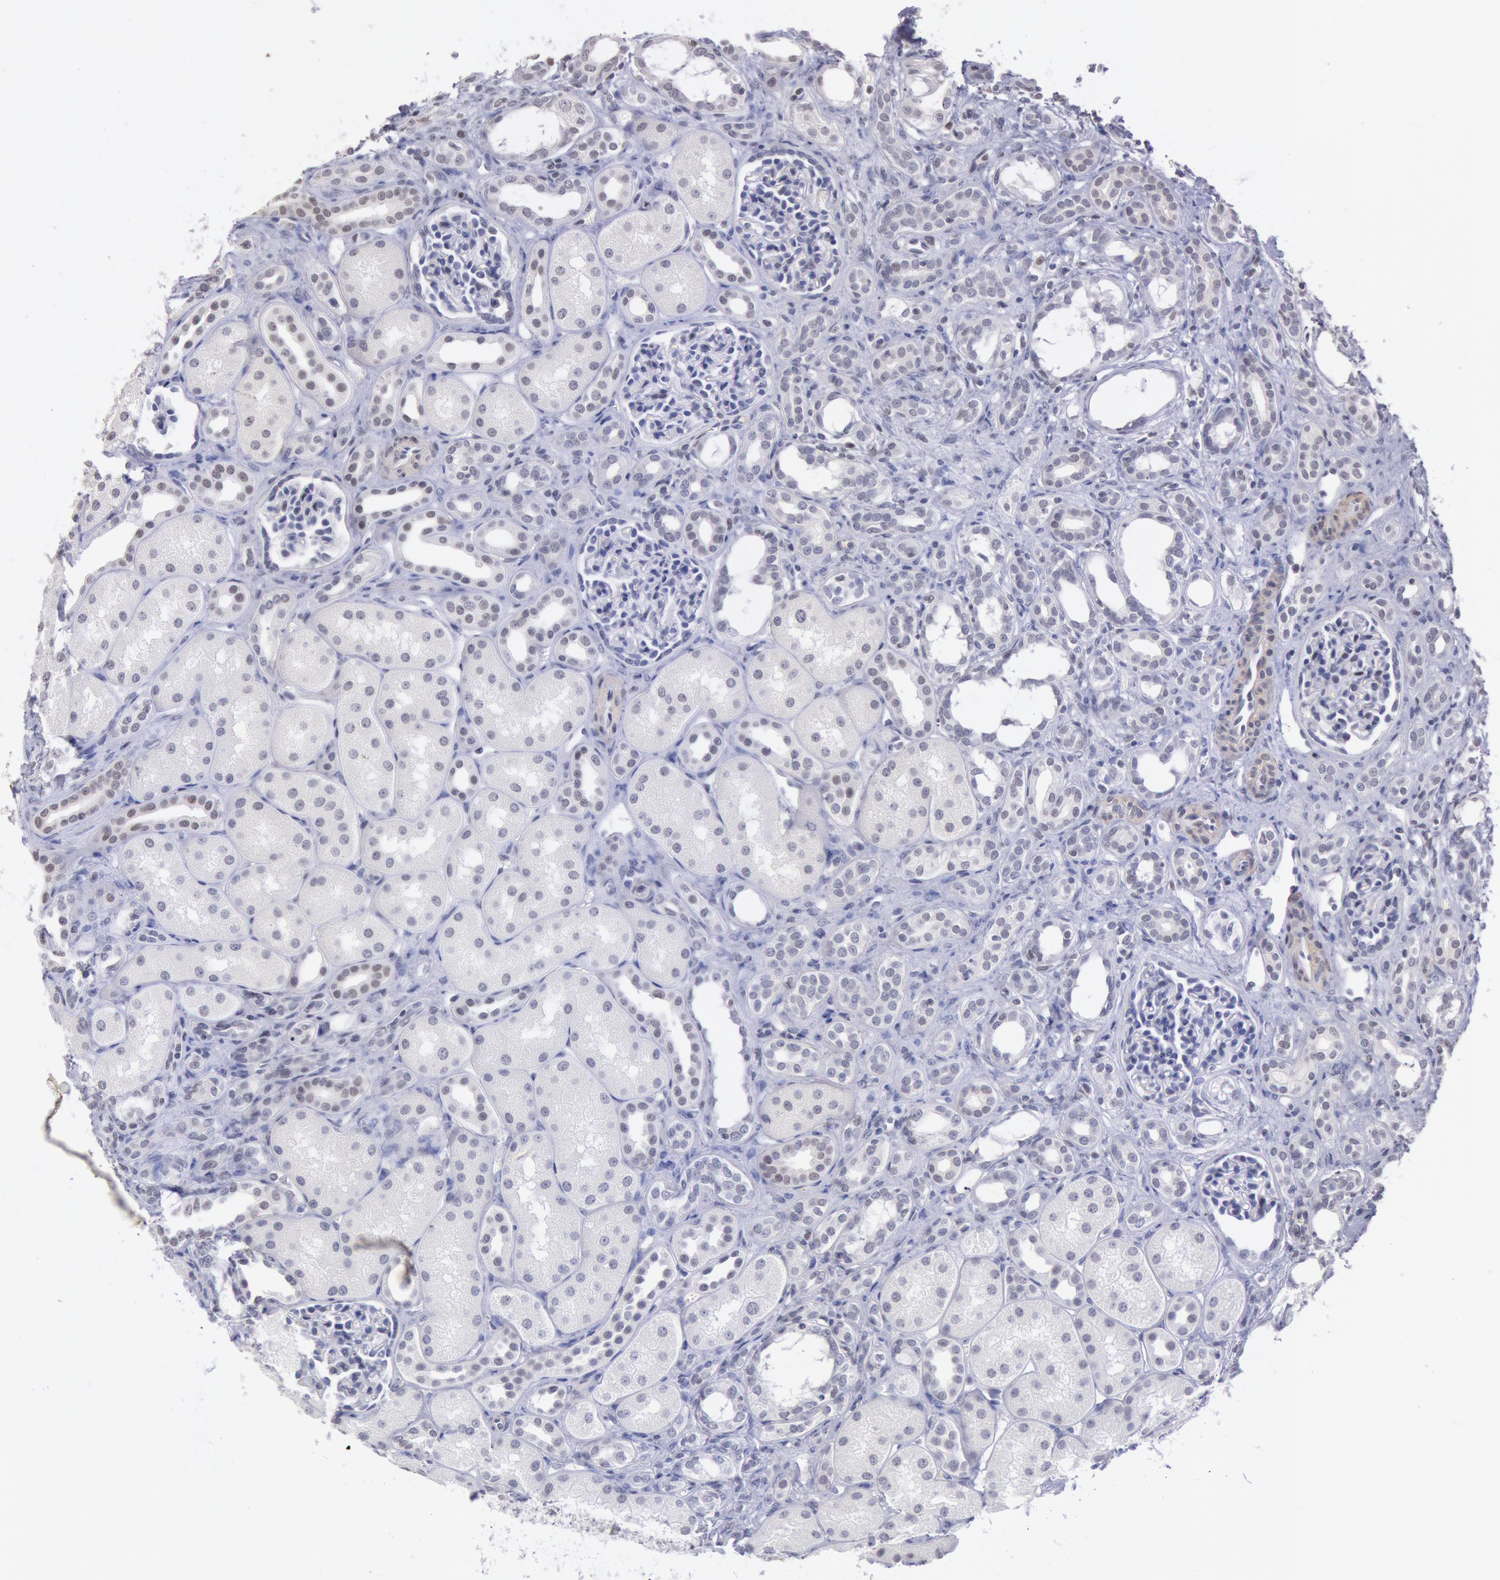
{"staining": {"intensity": "negative", "quantity": "none", "location": "none"}, "tissue": "kidney", "cell_type": "Cells in glomeruli", "image_type": "normal", "snomed": [{"axis": "morphology", "description": "Normal tissue, NOS"}, {"axis": "topography", "description": "Kidney"}], "caption": "A micrograph of kidney stained for a protein displays no brown staining in cells in glomeruli.", "gene": "MYH6", "patient": {"sex": "male", "age": 7}}